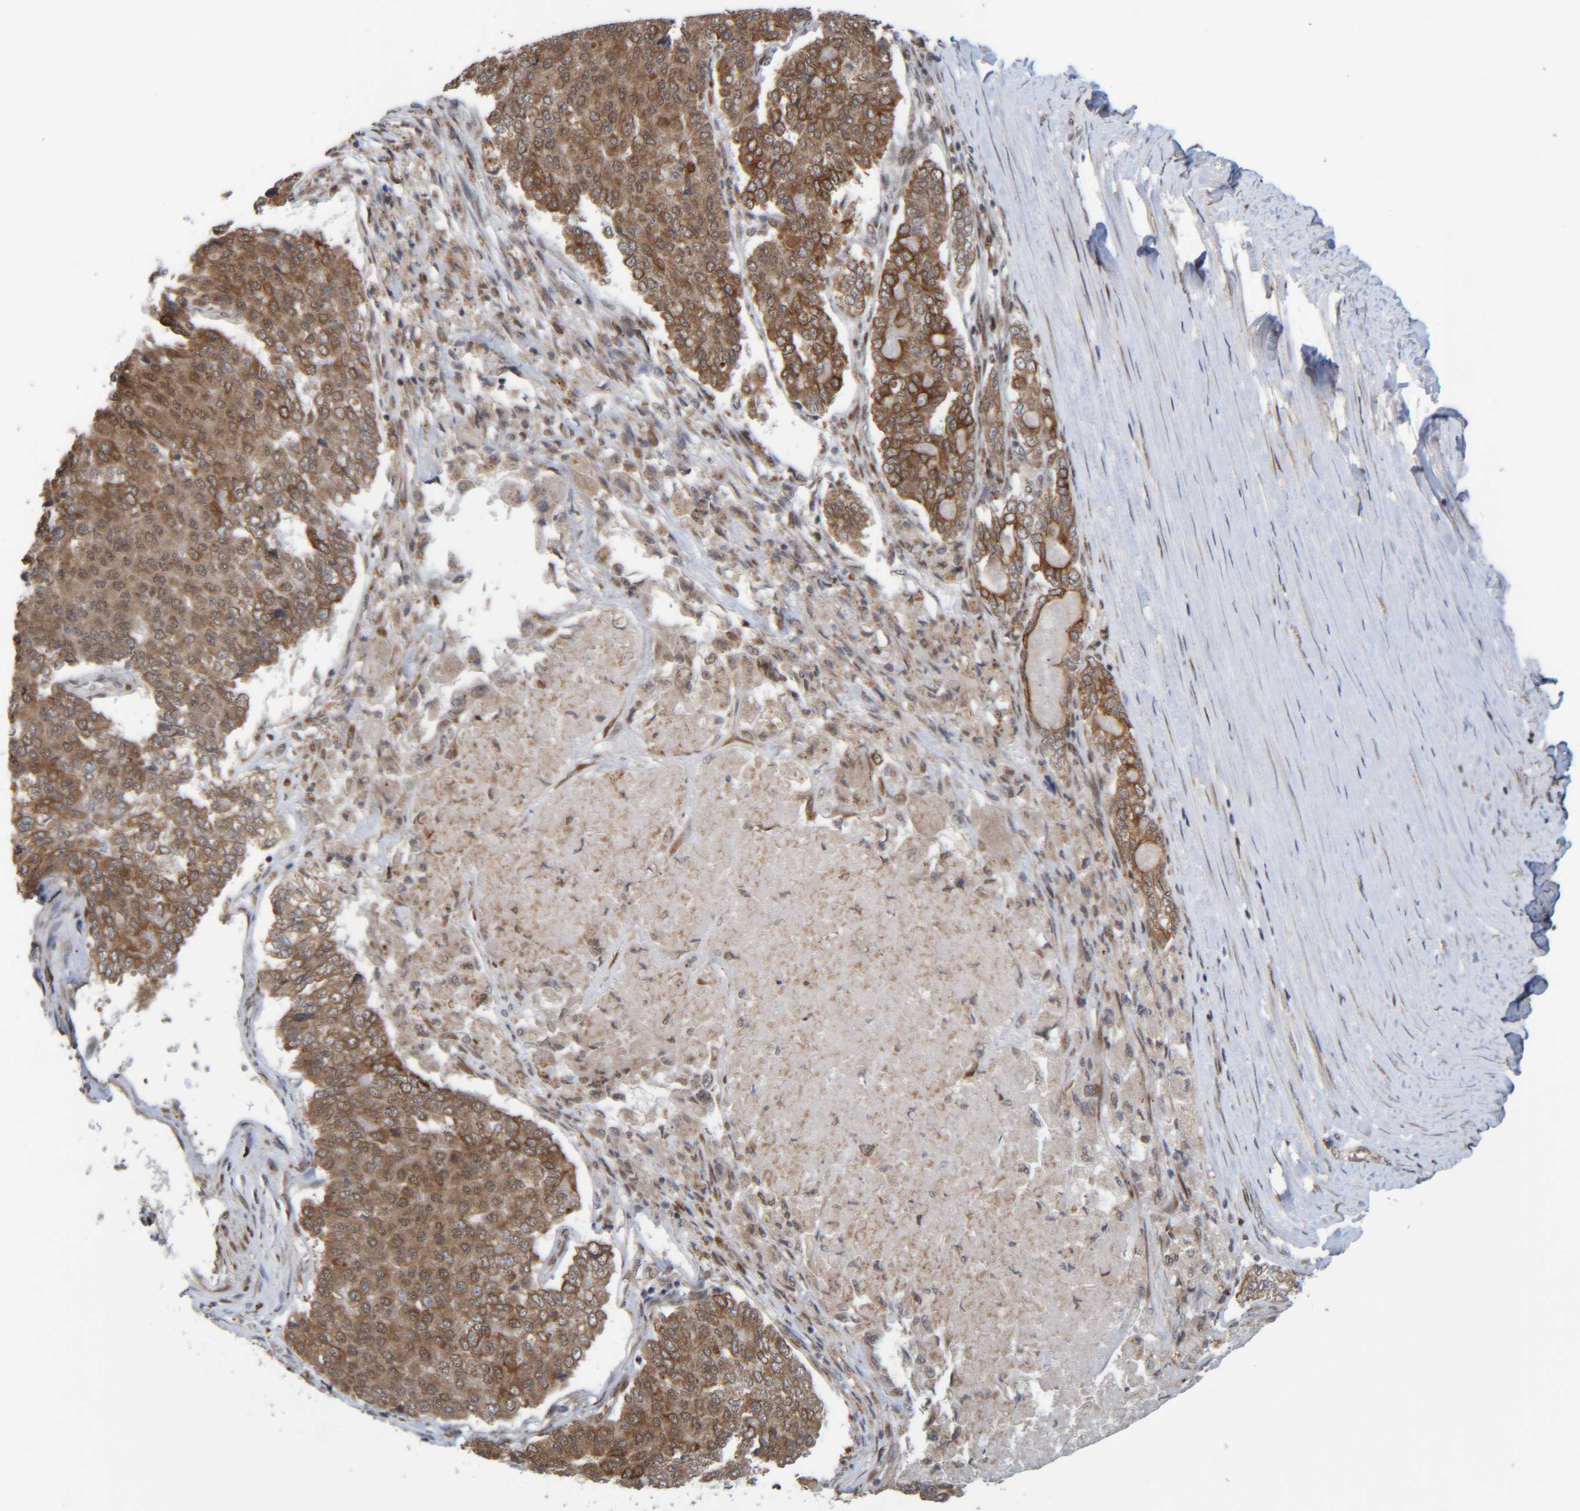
{"staining": {"intensity": "moderate", "quantity": ">75%", "location": "cytoplasmic/membranous"}, "tissue": "pancreatic cancer", "cell_type": "Tumor cells", "image_type": "cancer", "snomed": [{"axis": "morphology", "description": "Adenocarcinoma, NOS"}, {"axis": "topography", "description": "Pancreas"}], "caption": "Adenocarcinoma (pancreatic) stained with a brown dye displays moderate cytoplasmic/membranous positive staining in approximately >75% of tumor cells.", "gene": "CCDC57", "patient": {"sex": "male", "age": 50}}